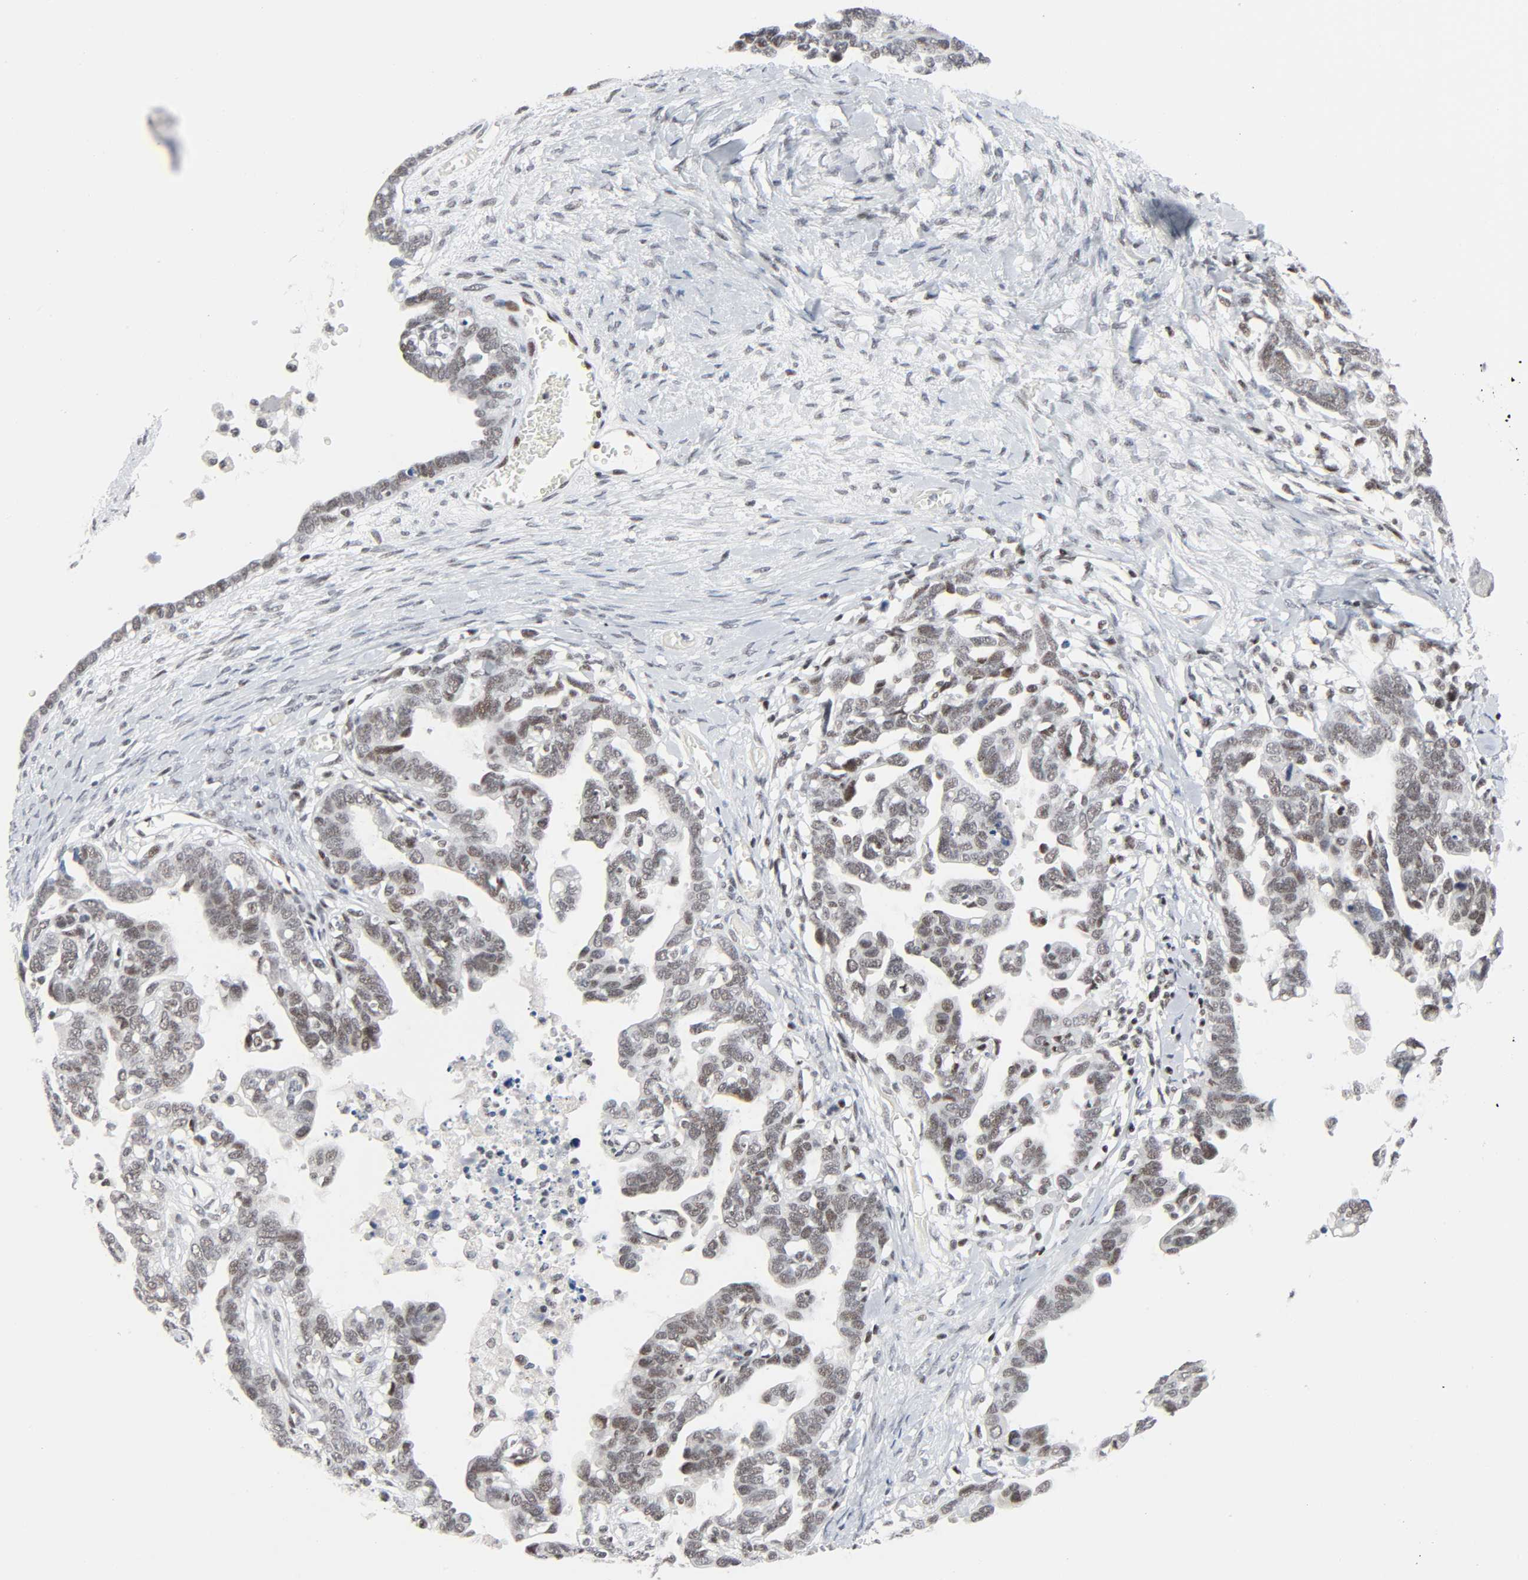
{"staining": {"intensity": "weak", "quantity": ">75%", "location": "nuclear"}, "tissue": "ovarian cancer", "cell_type": "Tumor cells", "image_type": "cancer", "snomed": [{"axis": "morphology", "description": "Cystadenocarcinoma, mucinous, NOS"}, {"axis": "topography", "description": "Ovary"}], "caption": "Protein analysis of ovarian cancer tissue reveals weak nuclear expression in approximately >75% of tumor cells.", "gene": "GABPA", "patient": {"sex": "female", "age": 39}}